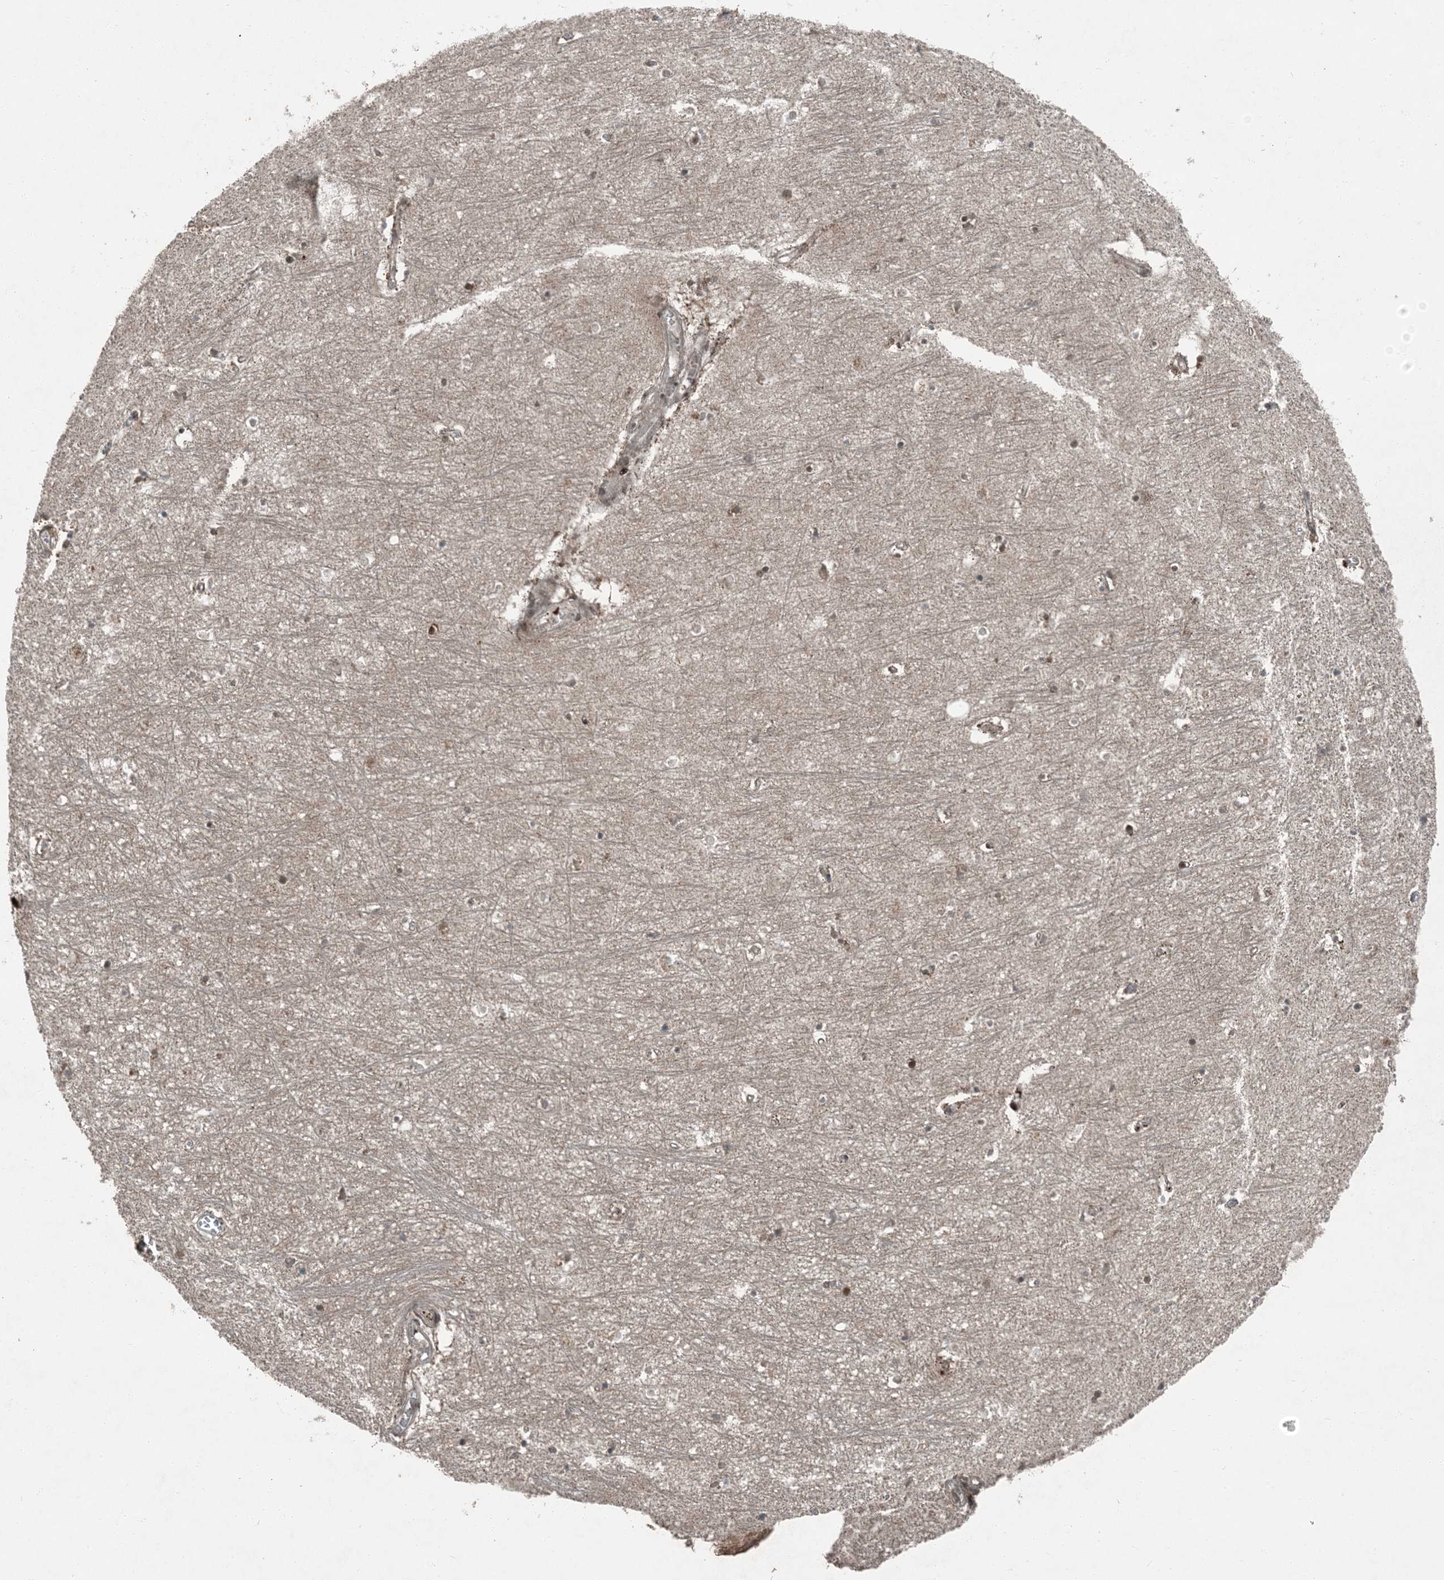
{"staining": {"intensity": "moderate", "quantity": "<25%", "location": "nuclear"}, "tissue": "hippocampus", "cell_type": "Glial cells", "image_type": "normal", "snomed": [{"axis": "morphology", "description": "Normal tissue, NOS"}, {"axis": "topography", "description": "Hippocampus"}], "caption": "An IHC image of benign tissue is shown. Protein staining in brown highlights moderate nuclear positivity in hippocampus within glial cells.", "gene": "TRAPPC12", "patient": {"sex": "female", "age": 64}}